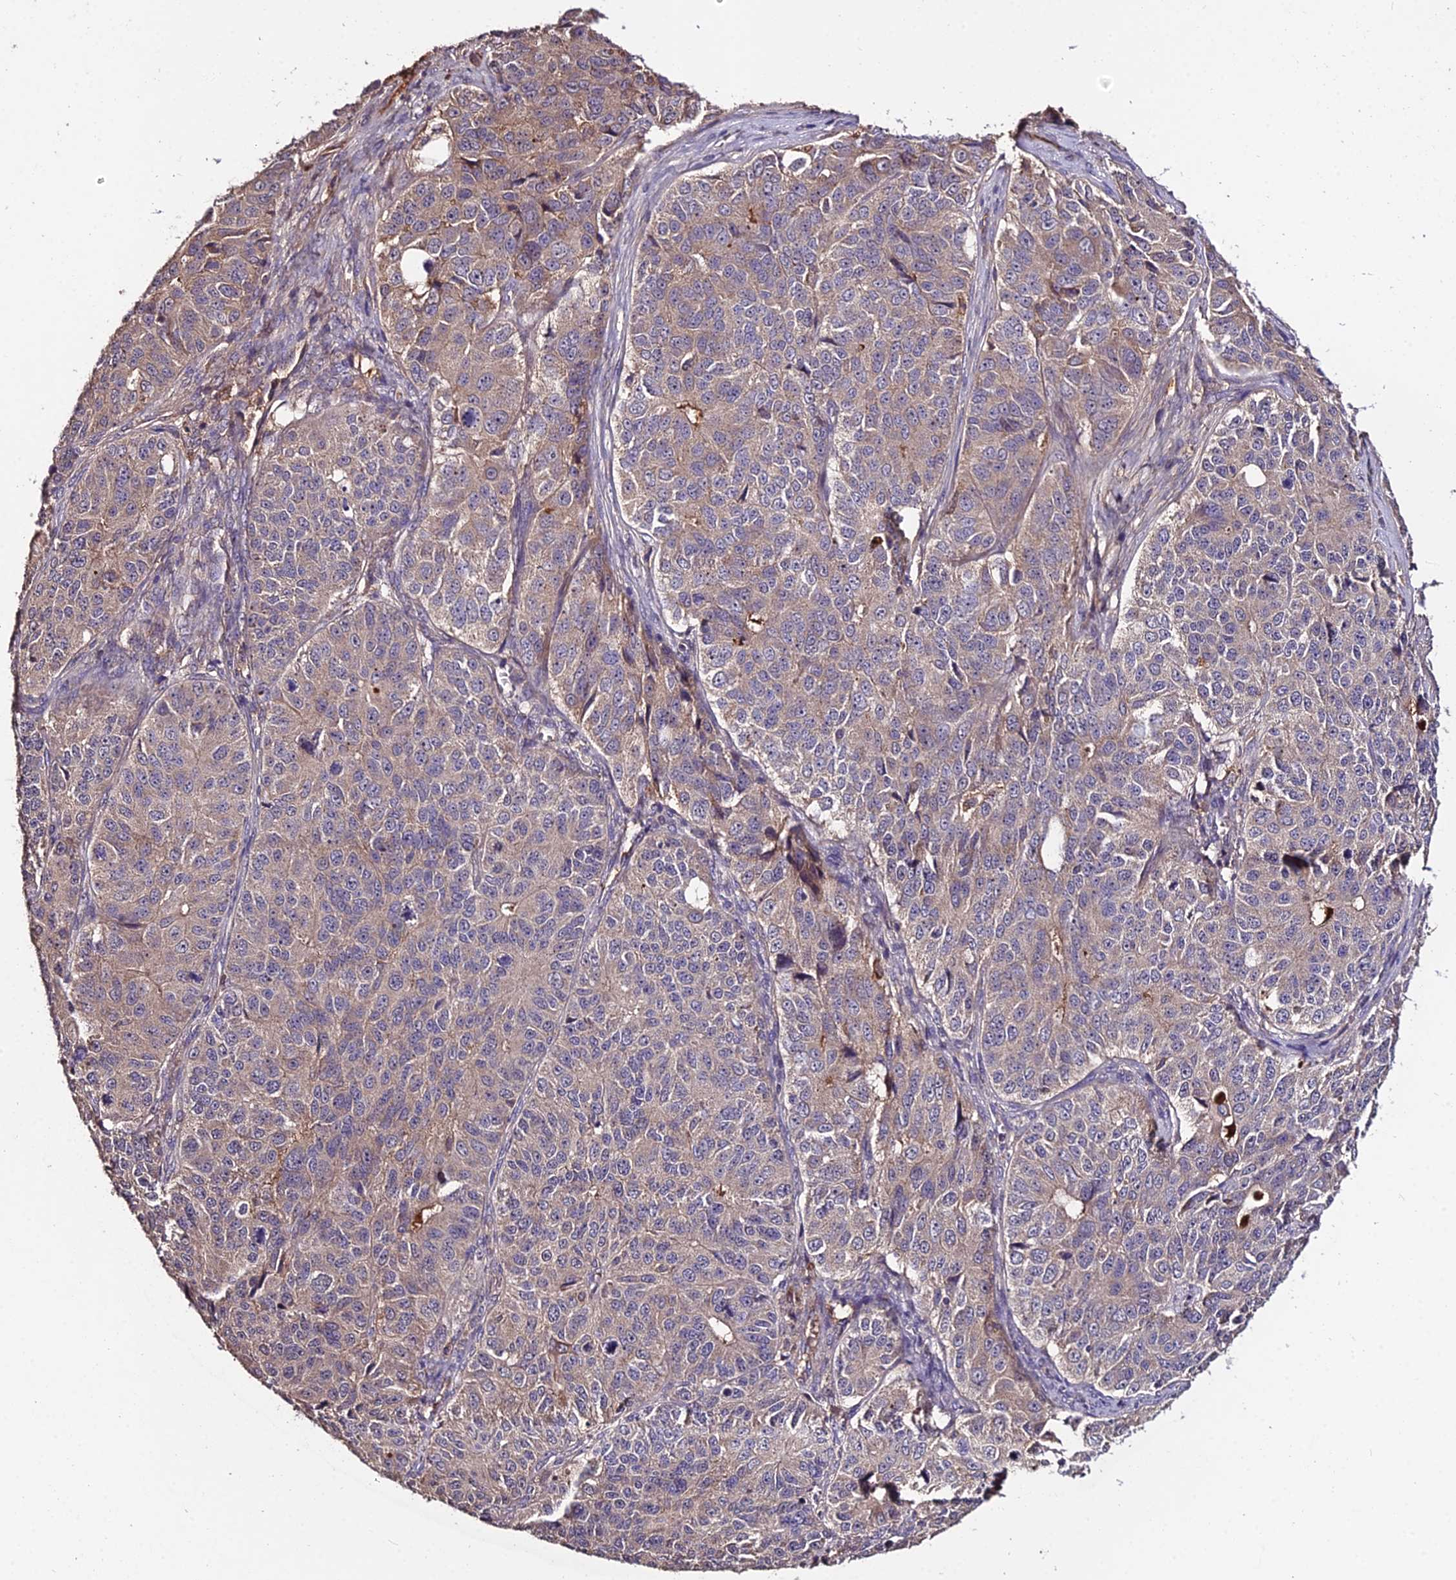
{"staining": {"intensity": "weak", "quantity": ">75%", "location": "cytoplasmic/membranous"}, "tissue": "ovarian cancer", "cell_type": "Tumor cells", "image_type": "cancer", "snomed": [{"axis": "morphology", "description": "Carcinoma, endometroid"}, {"axis": "topography", "description": "Ovary"}], "caption": "Immunohistochemistry of human ovarian cancer (endometroid carcinoma) demonstrates low levels of weak cytoplasmic/membranous positivity in about >75% of tumor cells. Nuclei are stained in blue.", "gene": "KCTD16", "patient": {"sex": "female", "age": 51}}